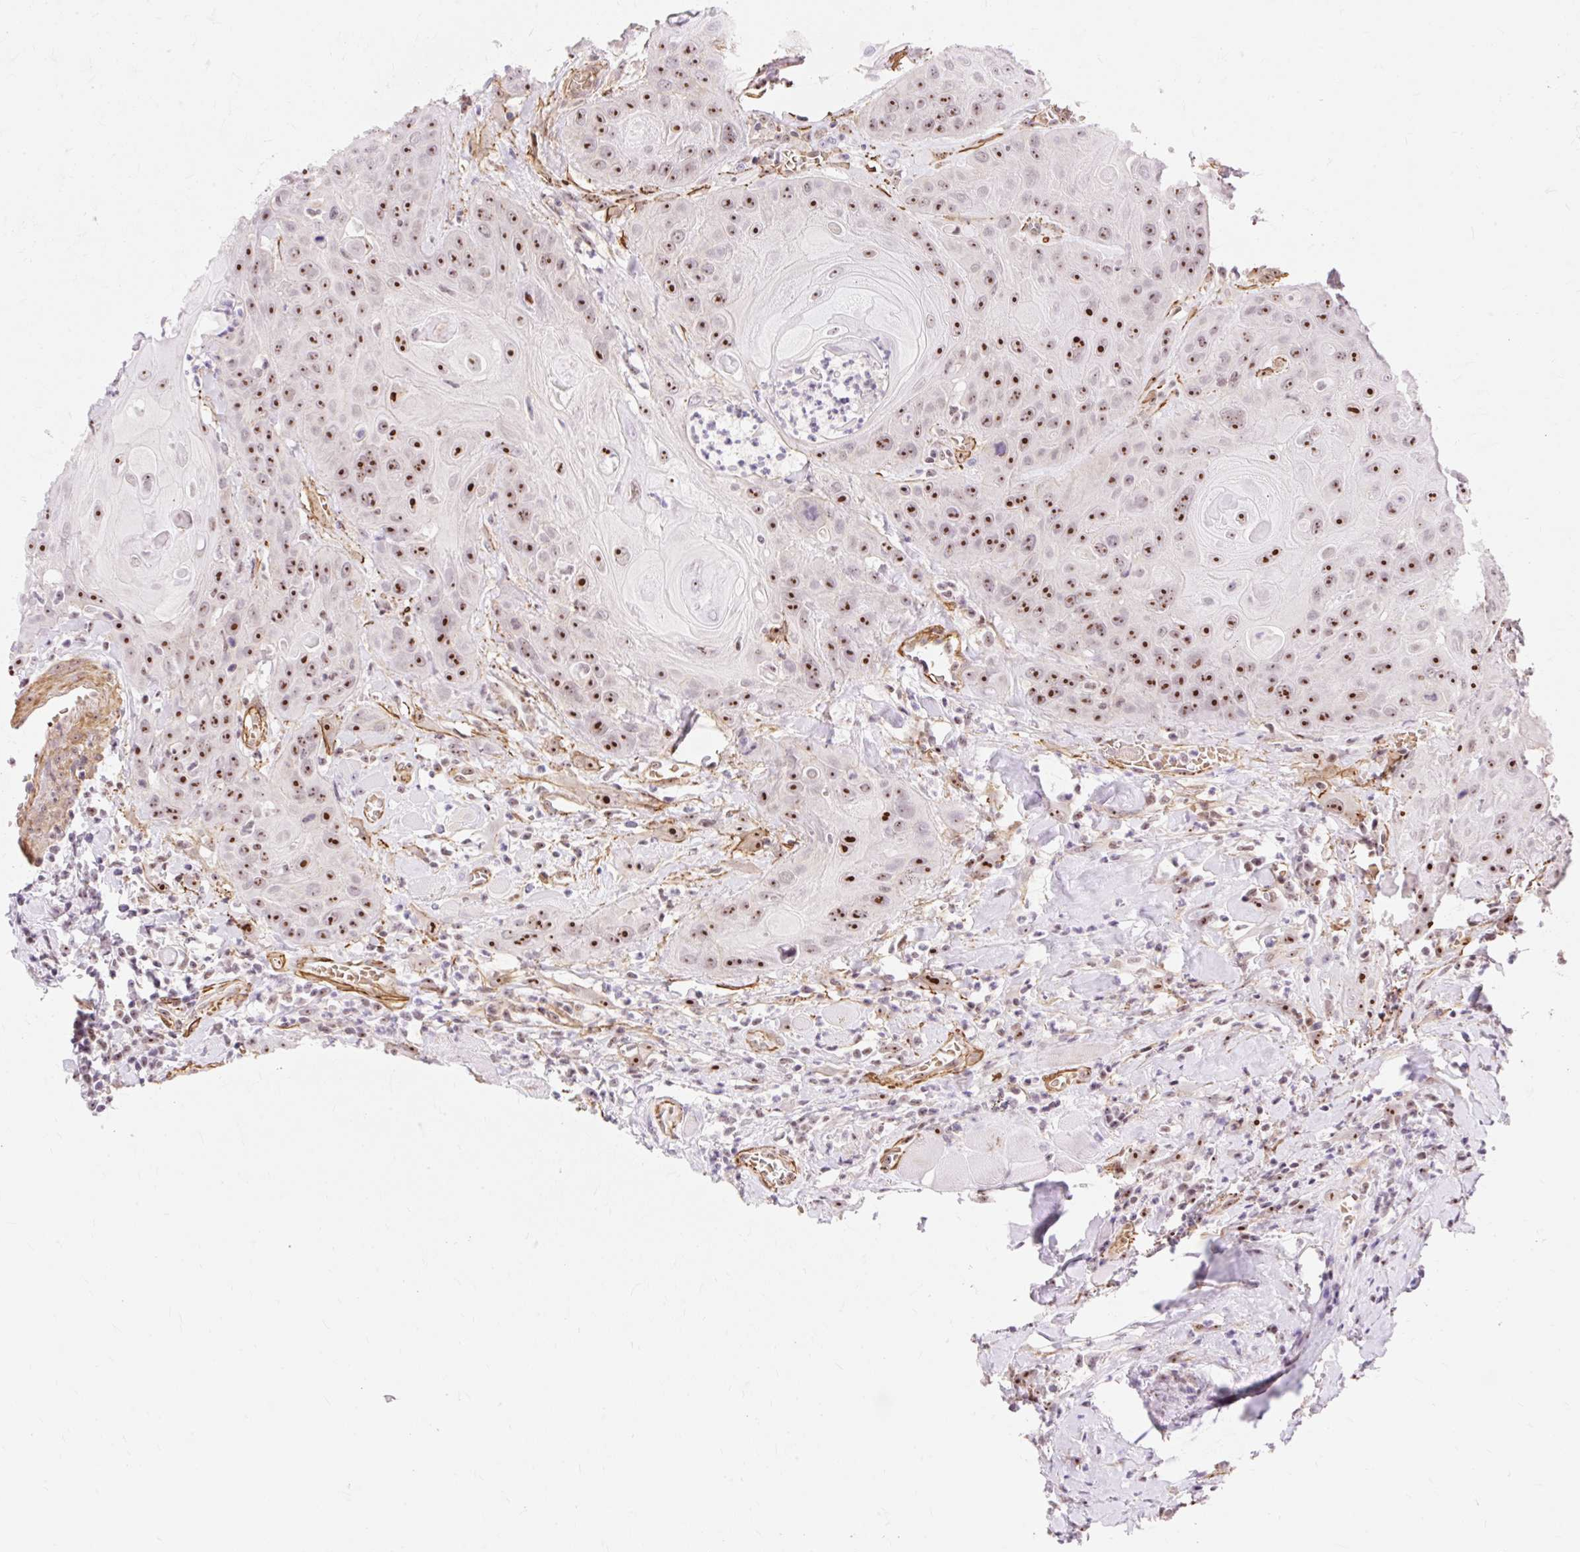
{"staining": {"intensity": "strong", "quantity": ">75%", "location": "nuclear"}, "tissue": "head and neck cancer", "cell_type": "Tumor cells", "image_type": "cancer", "snomed": [{"axis": "morphology", "description": "Squamous cell carcinoma, NOS"}, {"axis": "topography", "description": "Head-Neck"}], "caption": "A high amount of strong nuclear staining is seen in approximately >75% of tumor cells in head and neck cancer (squamous cell carcinoma) tissue.", "gene": "OBP2A", "patient": {"sex": "female", "age": 59}}